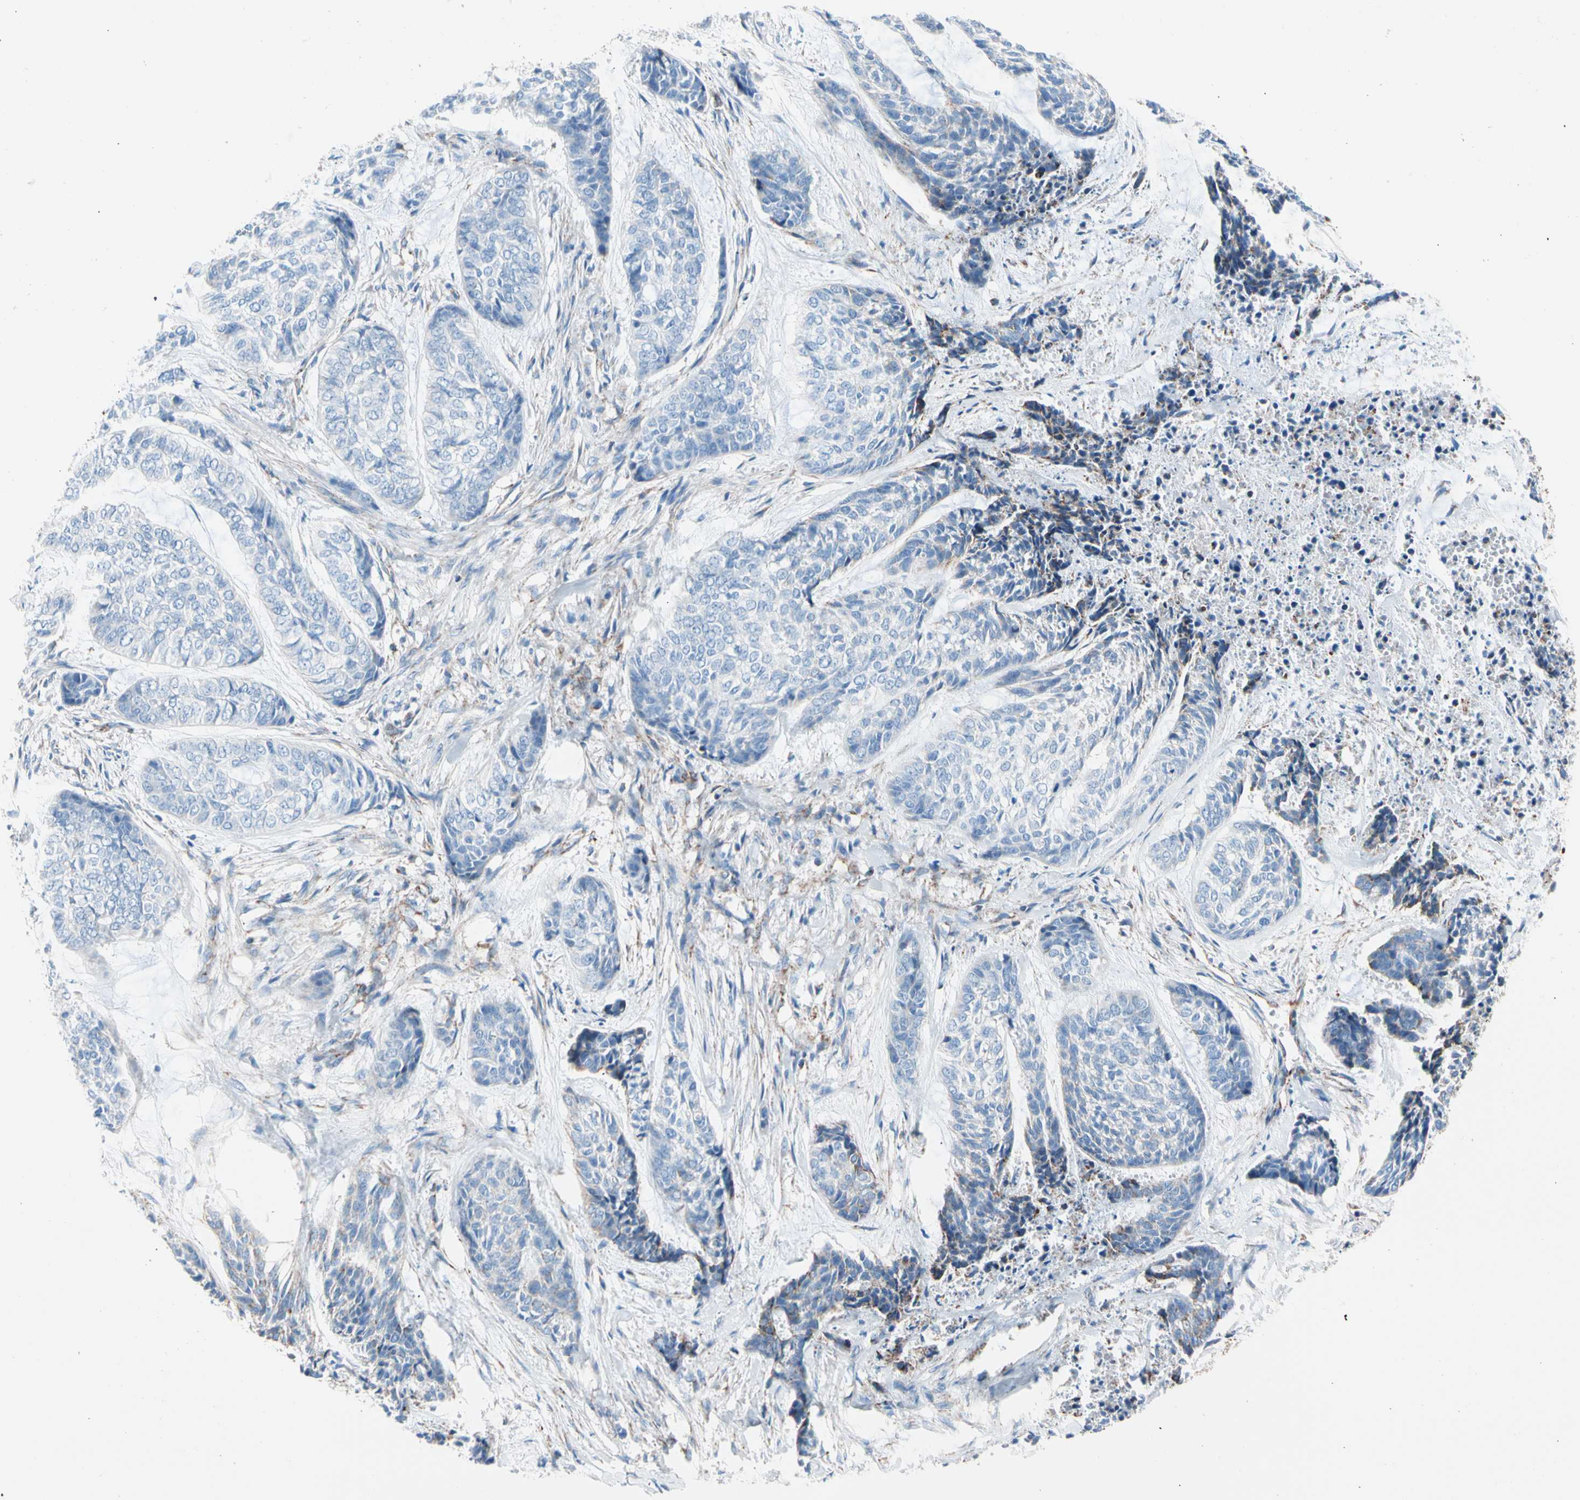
{"staining": {"intensity": "negative", "quantity": "none", "location": "none"}, "tissue": "skin cancer", "cell_type": "Tumor cells", "image_type": "cancer", "snomed": [{"axis": "morphology", "description": "Basal cell carcinoma"}, {"axis": "topography", "description": "Skin"}], "caption": "Histopathology image shows no significant protein expression in tumor cells of skin cancer.", "gene": "HK1", "patient": {"sex": "female", "age": 64}}